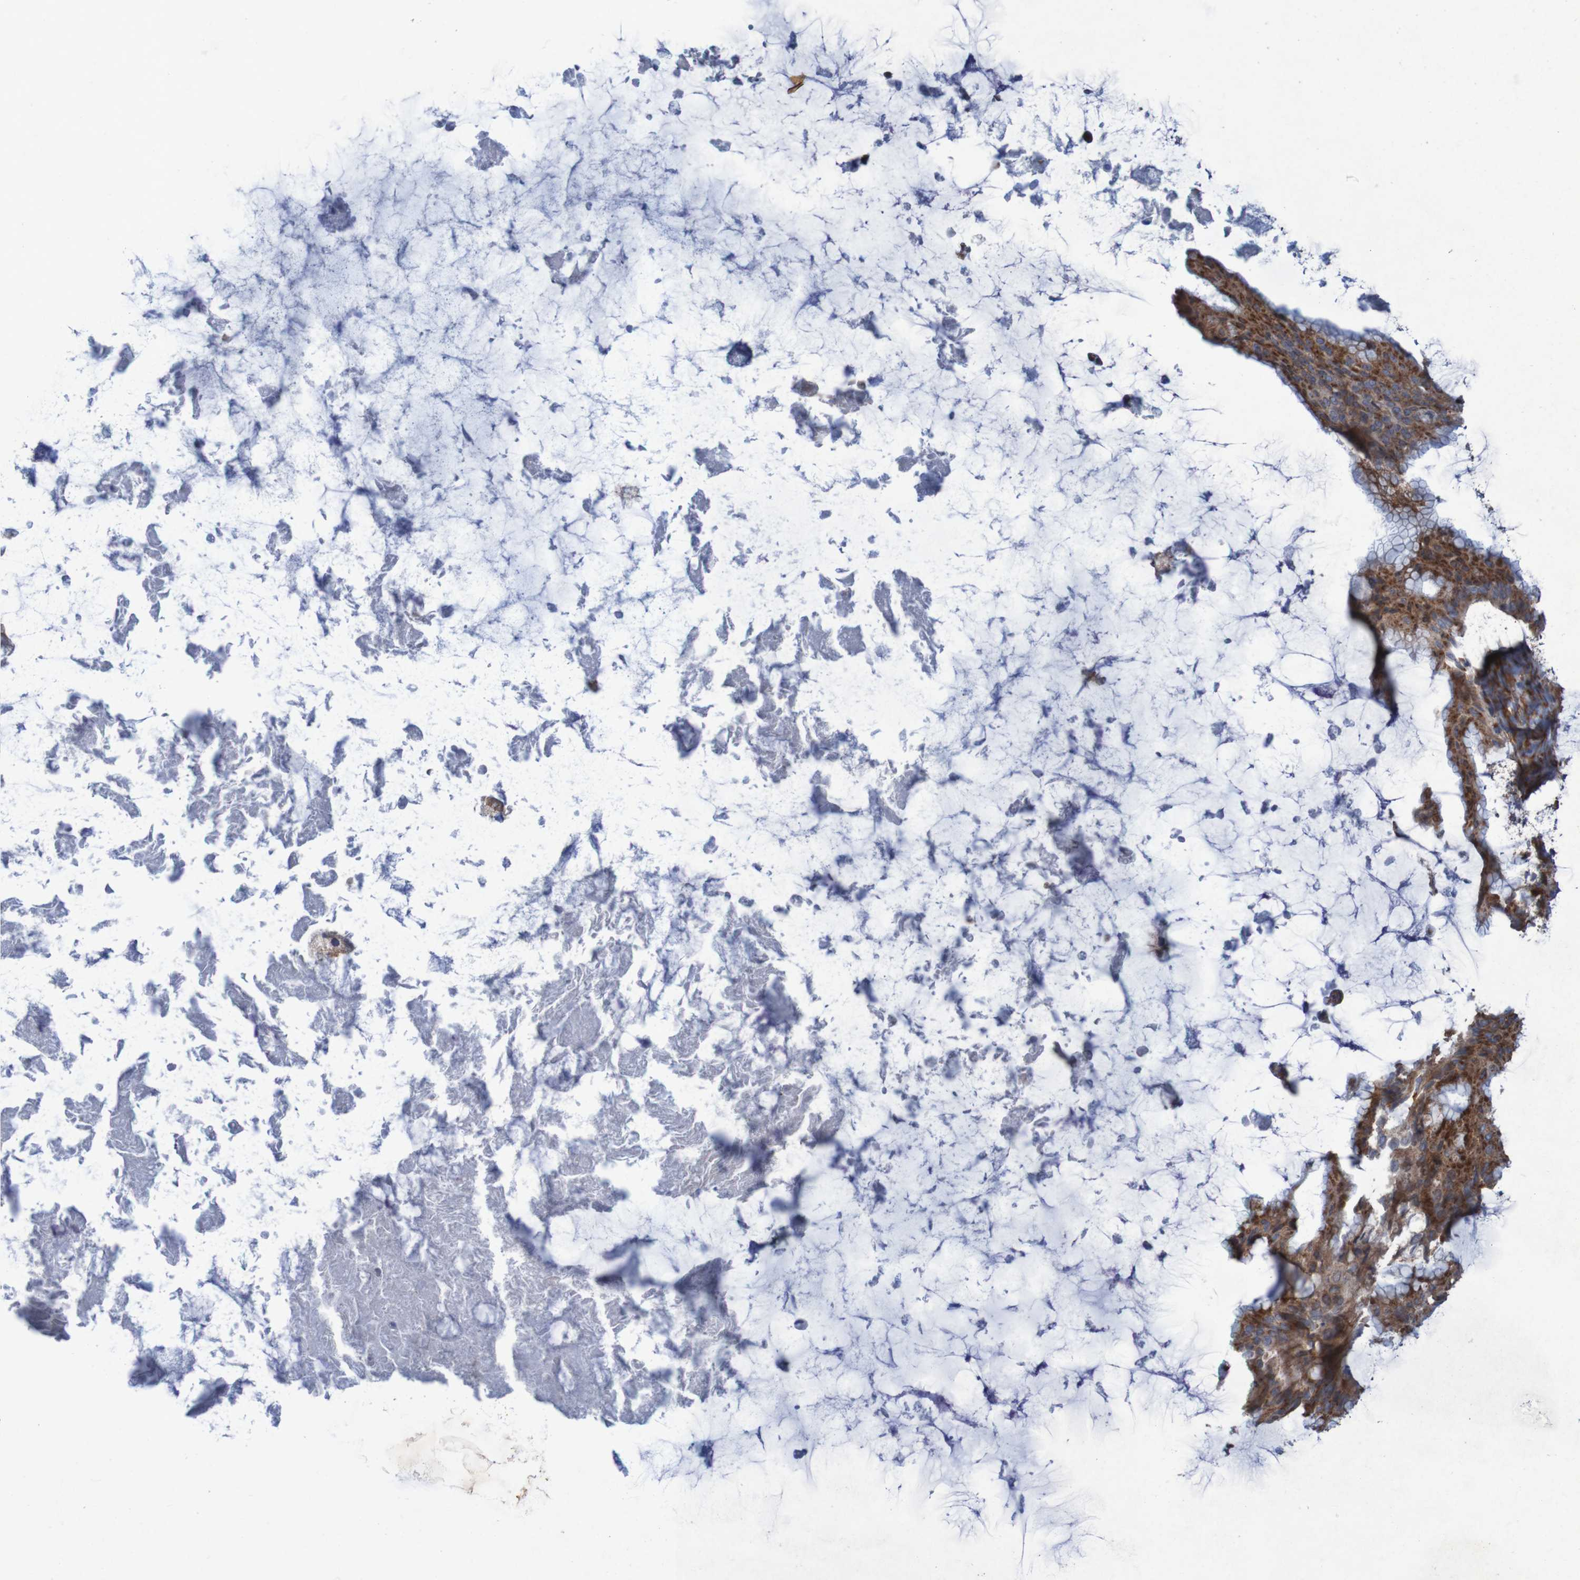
{"staining": {"intensity": "moderate", "quantity": ">75%", "location": "cytoplasmic/membranous"}, "tissue": "ovarian cancer", "cell_type": "Tumor cells", "image_type": "cancer", "snomed": [{"axis": "morphology", "description": "Cystadenocarcinoma, mucinous, NOS"}, {"axis": "topography", "description": "Ovary"}], "caption": "A high-resolution photomicrograph shows immunohistochemistry staining of ovarian mucinous cystadenocarcinoma, which shows moderate cytoplasmic/membranous staining in about >75% of tumor cells. The staining was performed using DAB to visualize the protein expression in brown, while the nuclei were stained in blue with hematoxylin (Magnification: 20x).", "gene": "RPL10", "patient": {"sex": "female", "age": 61}}